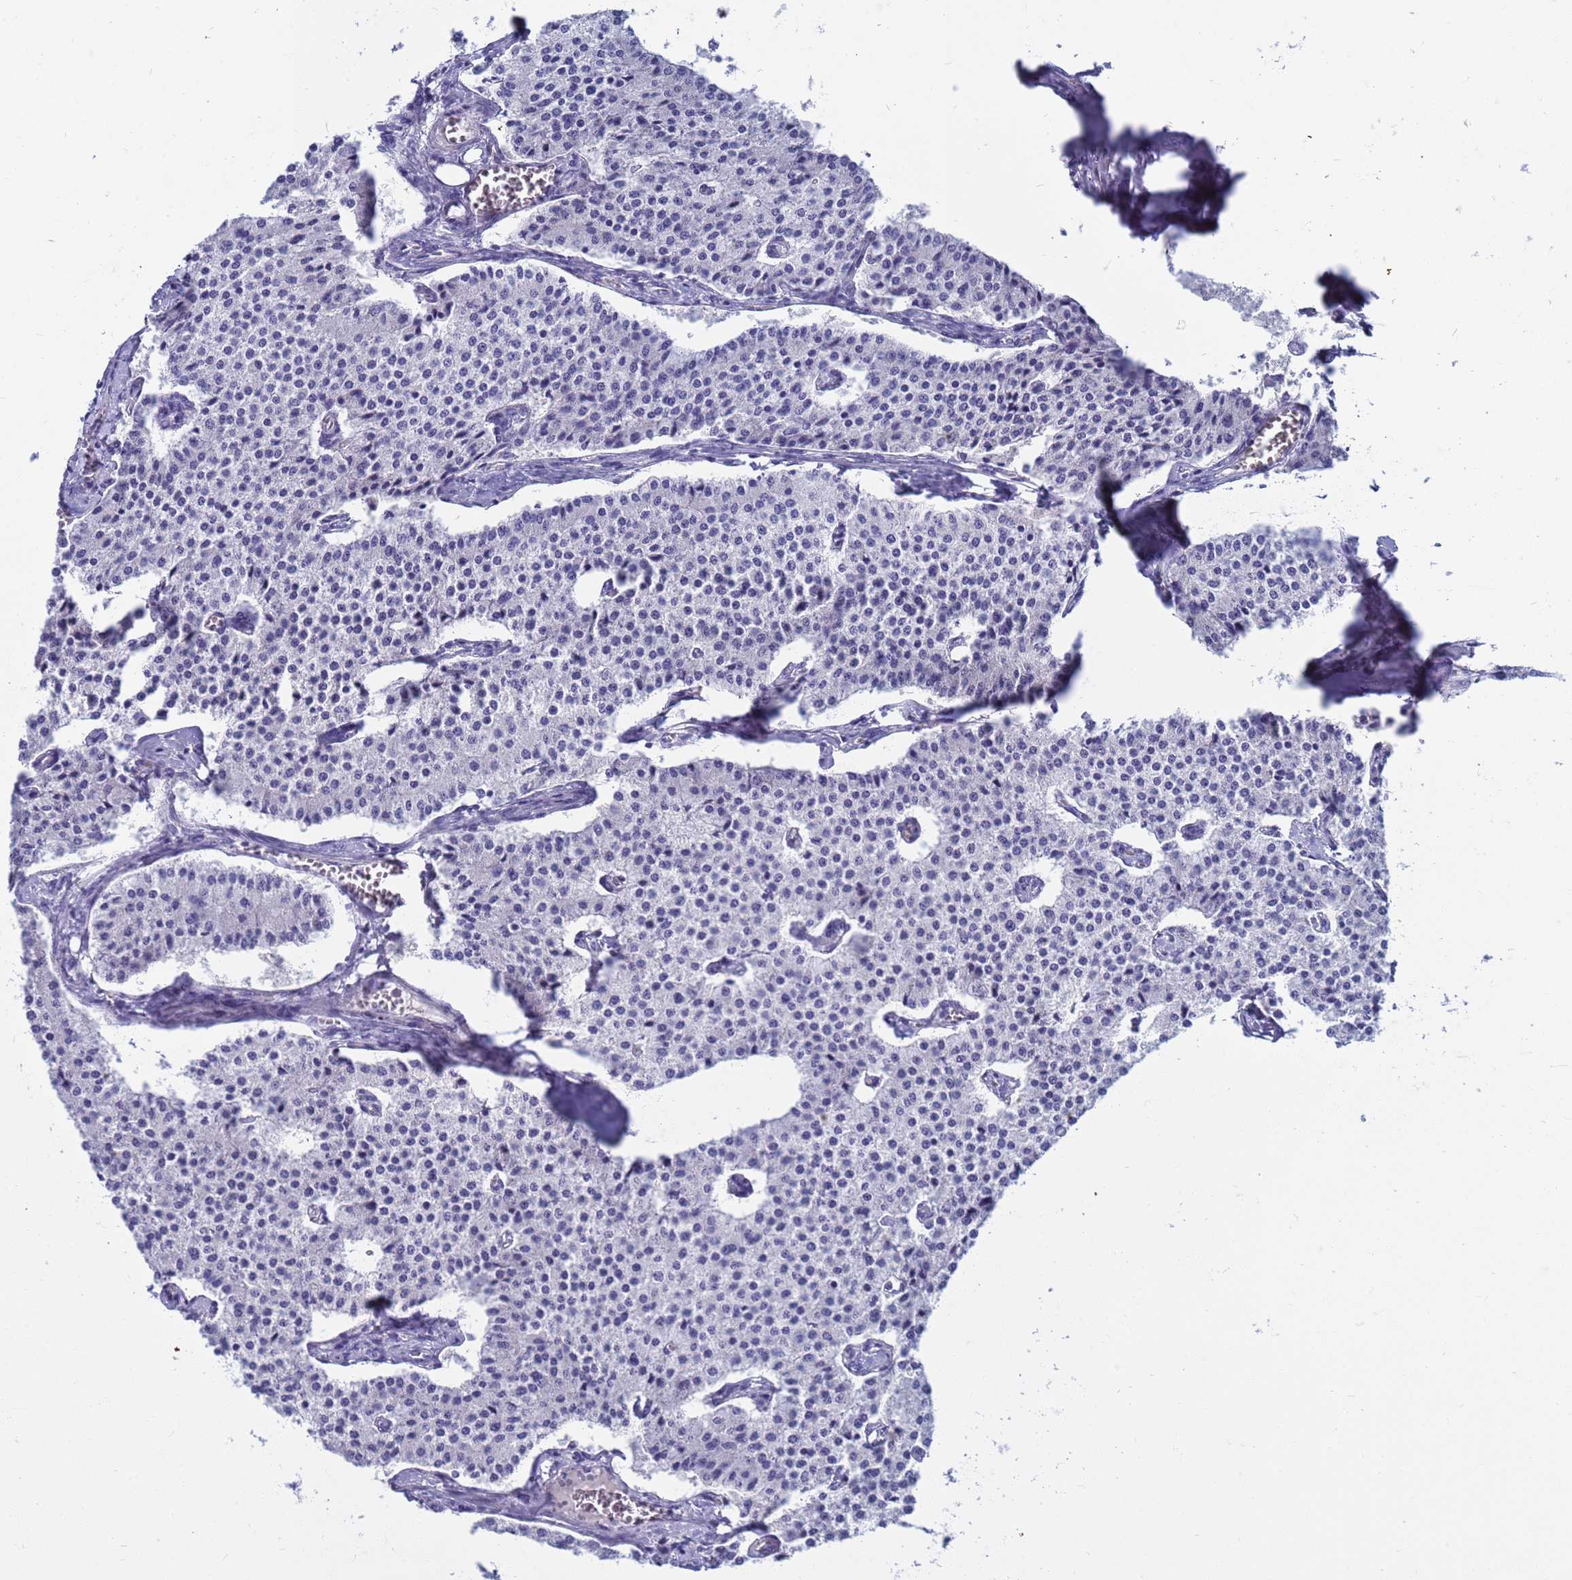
{"staining": {"intensity": "negative", "quantity": "none", "location": "none"}, "tissue": "carcinoid", "cell_type": "Tumor cells", "image_type": "cancer", "snomed": [{"axis": "morphology", "description": "Carcinoid, malignant, NOS"}, {"axis": "topography", "description": "Colon"}], "caption": "High magnification brightfield microscopy of carcinoid stained with DAB (3,3'-diaminobenzidine) (brown) and counterstained with hematoxylin (blue): tumor cells show no significant staining.", "gene": "SYCN", "patient": {"sex": "female", "age": 52}}